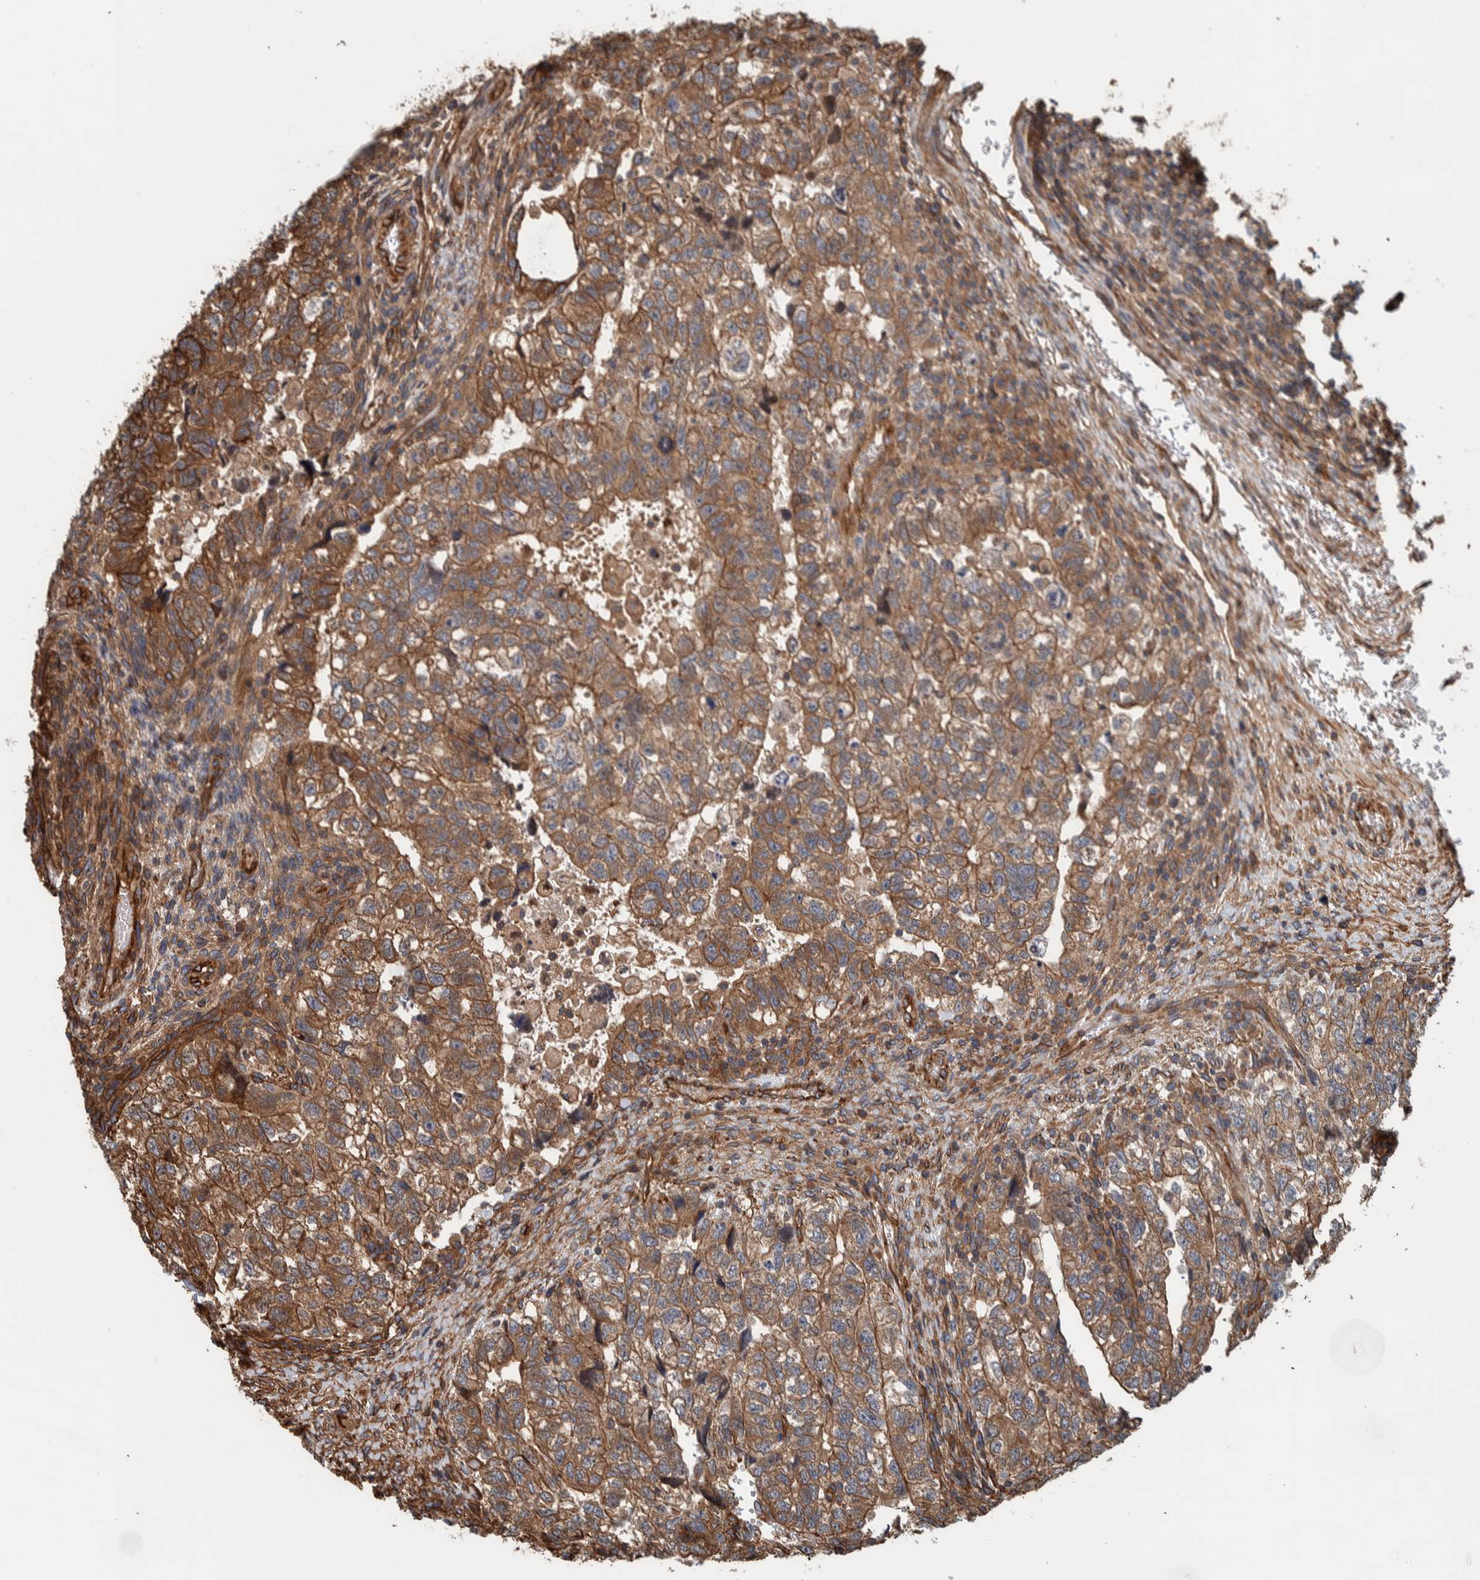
{"staining": {"intensity": "moderate", "quantity": ">75%", "location": "cytoplasmic/membranous"}, "tissue": "testis cancer", "cell_type": "Tumor cells", "image_type": "cancer", "snomed": [{"axis": "morphology", "description": "Carcinoma, Embryonal, NOS"}, {"axis": "topography", "description": "Testis"}], "caption": "Approximately >75% of tumor cells in testis cancer (embryonal carcinoma) display moderate cytoplasmic/membranous protein expression as visualized by brown immunohistochemical staining.", "gene": "PKD1L1", "patient": {"sex": "male", "age": 36}}